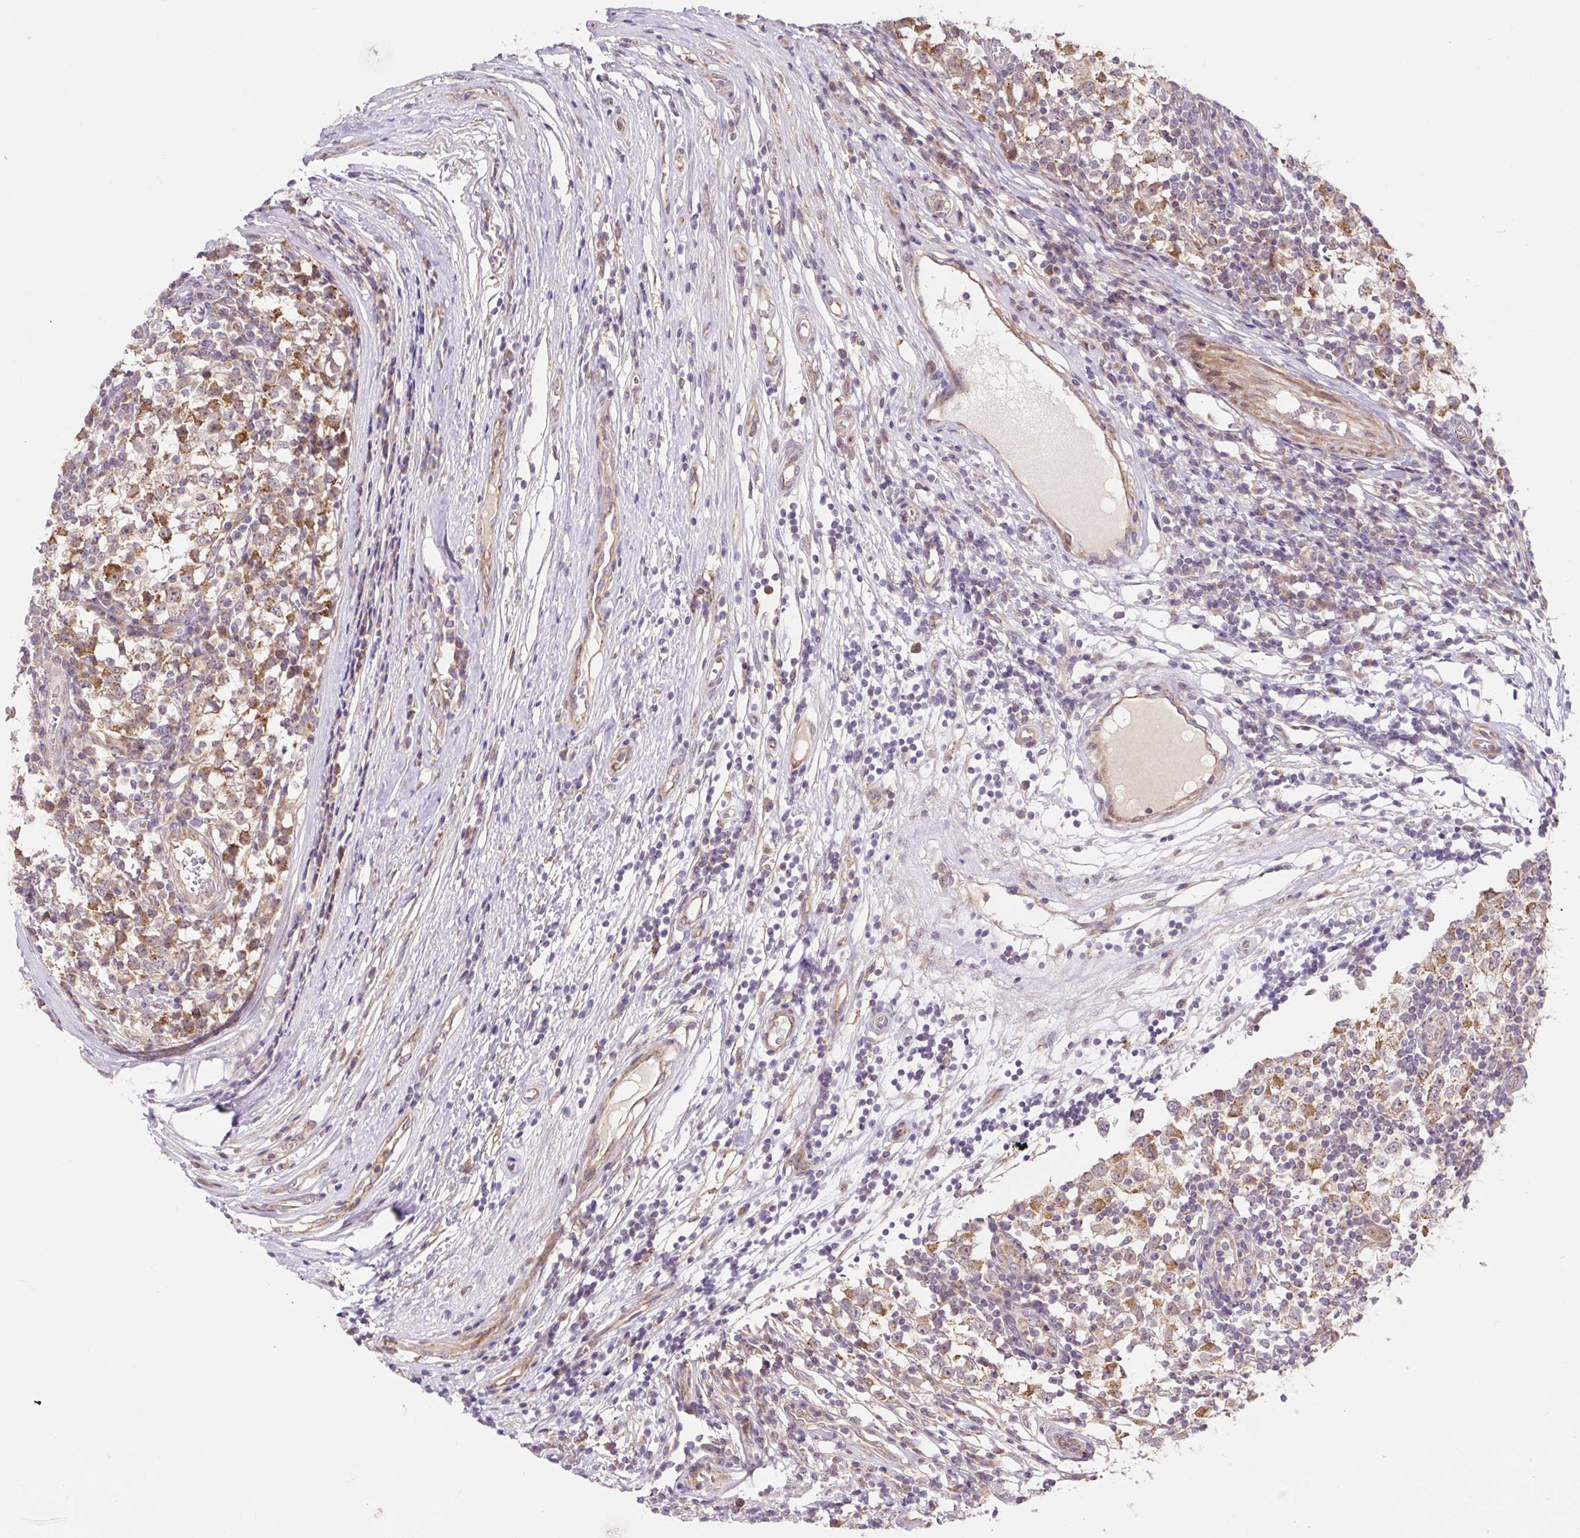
{"staining": {"intensity": "moderate", "quantity": ">75%", "location": "cytoplasmic/membranous"}, "tissue": "testis cancer", "cell_type": "Tumor cells", "image_type": "cancer", "snomed": [{"axis": "morphology", "description": "Seminoma, NOS"}, {"axis": "topography", "description": "Testis"}], "caption": "Protein staining exhibits moderate cytoplasmic/membranous expression in approximately >75% of tumor cells in testis seminoma. The protein of interest is stained brown, and the nuclei are stained in blue (DAB (3,3'-diaminobenzidine) IHC with brightfield microscopy, high magnification).", "gene": "TRIAP1", "patient": {"sex": "male", "age": 65}}